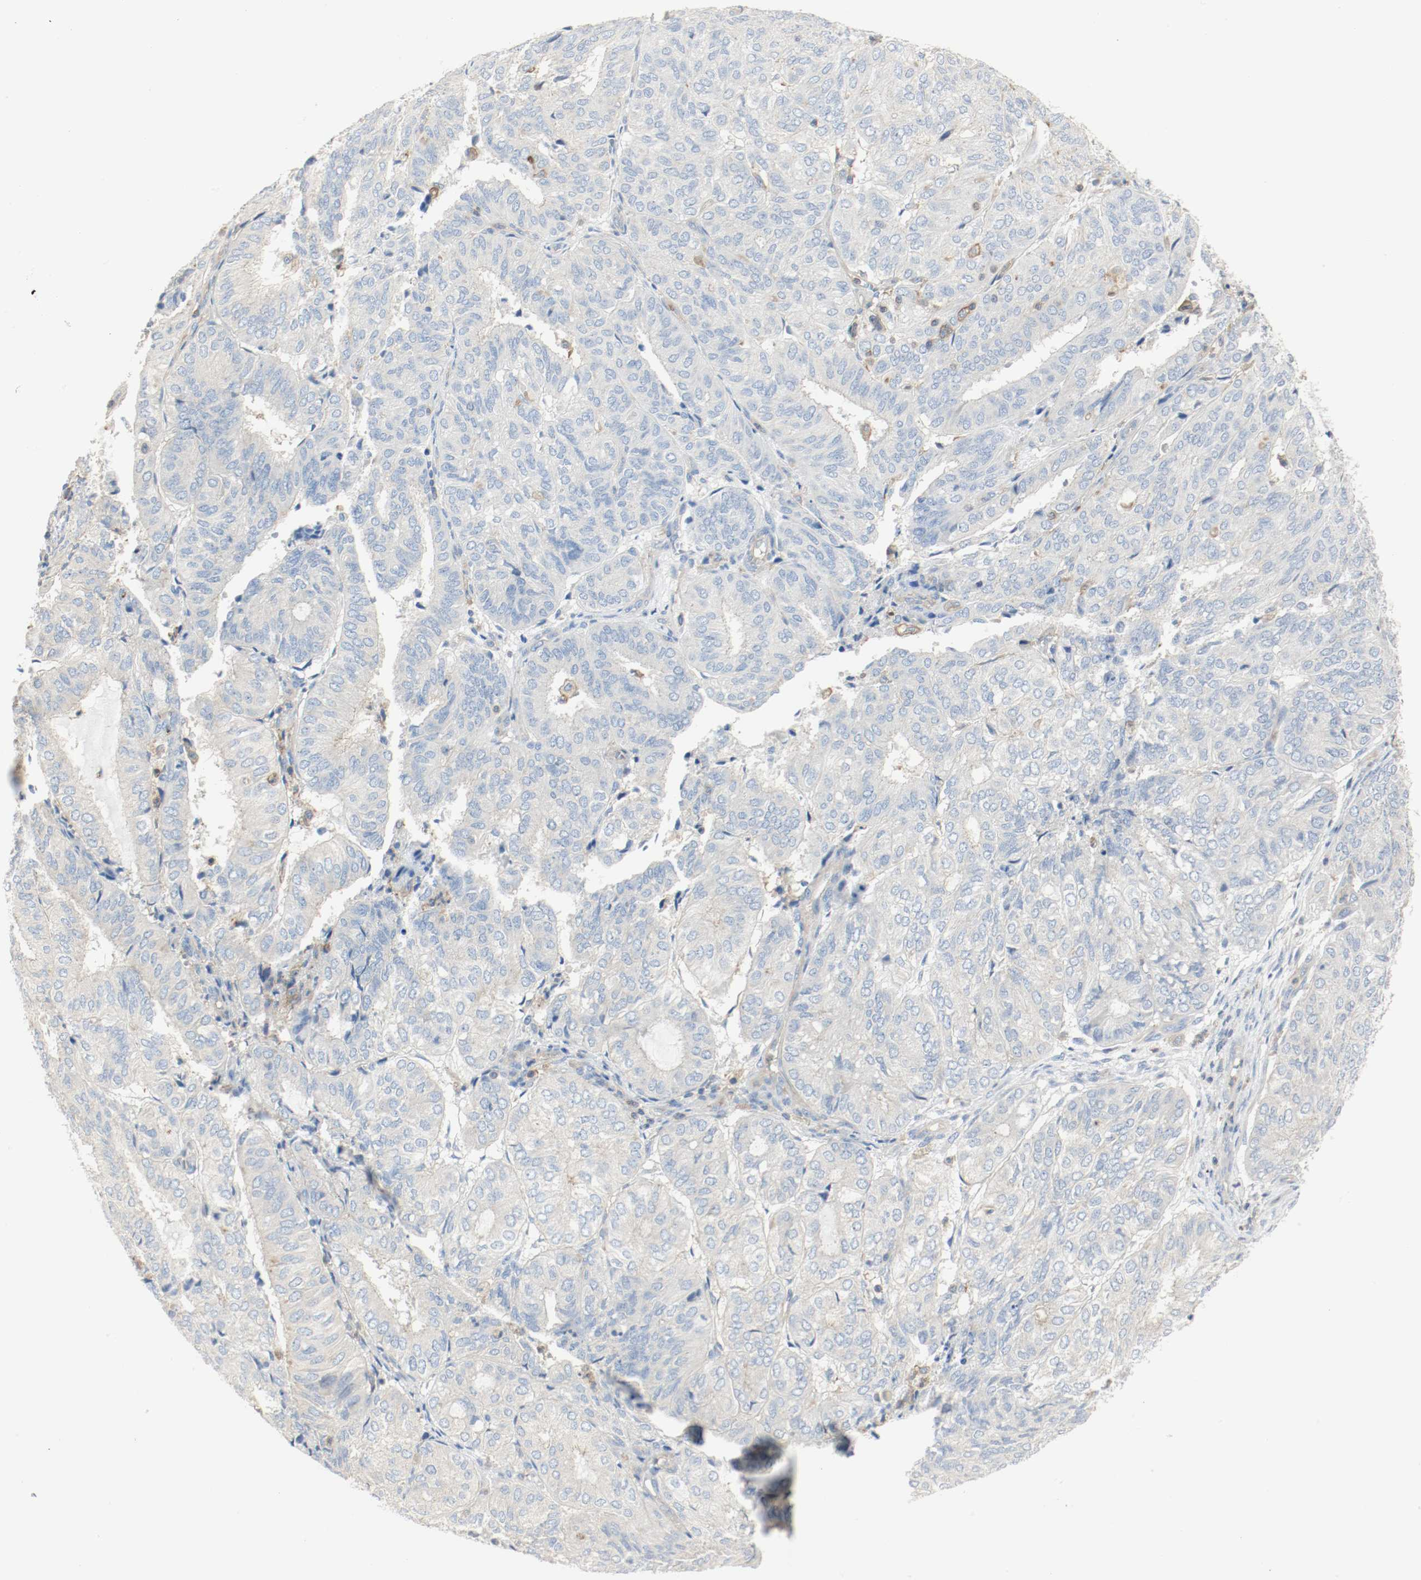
{"staining": {"intensity": "weak", "quantity": "25%-75%", "location": "cytoplasmic/membranous"}, "tissue": "endometrial cancer", "cell_type": "Tumor cells", "image_type": "cancer", "snomed": [{"axis": "morphology", "description": "Adenocarcinoma, NOS"}, {"axis": "topography", "description": "Uterus"}], "caption": "Weak cytoplasmic/membranous staining is appreciated in approximately 25%-75% of tumor cells in endometrial cancer (adenocarcinoma).", "gene": "ARPC1B", "patient": {"sex": "female", "age": 60}}